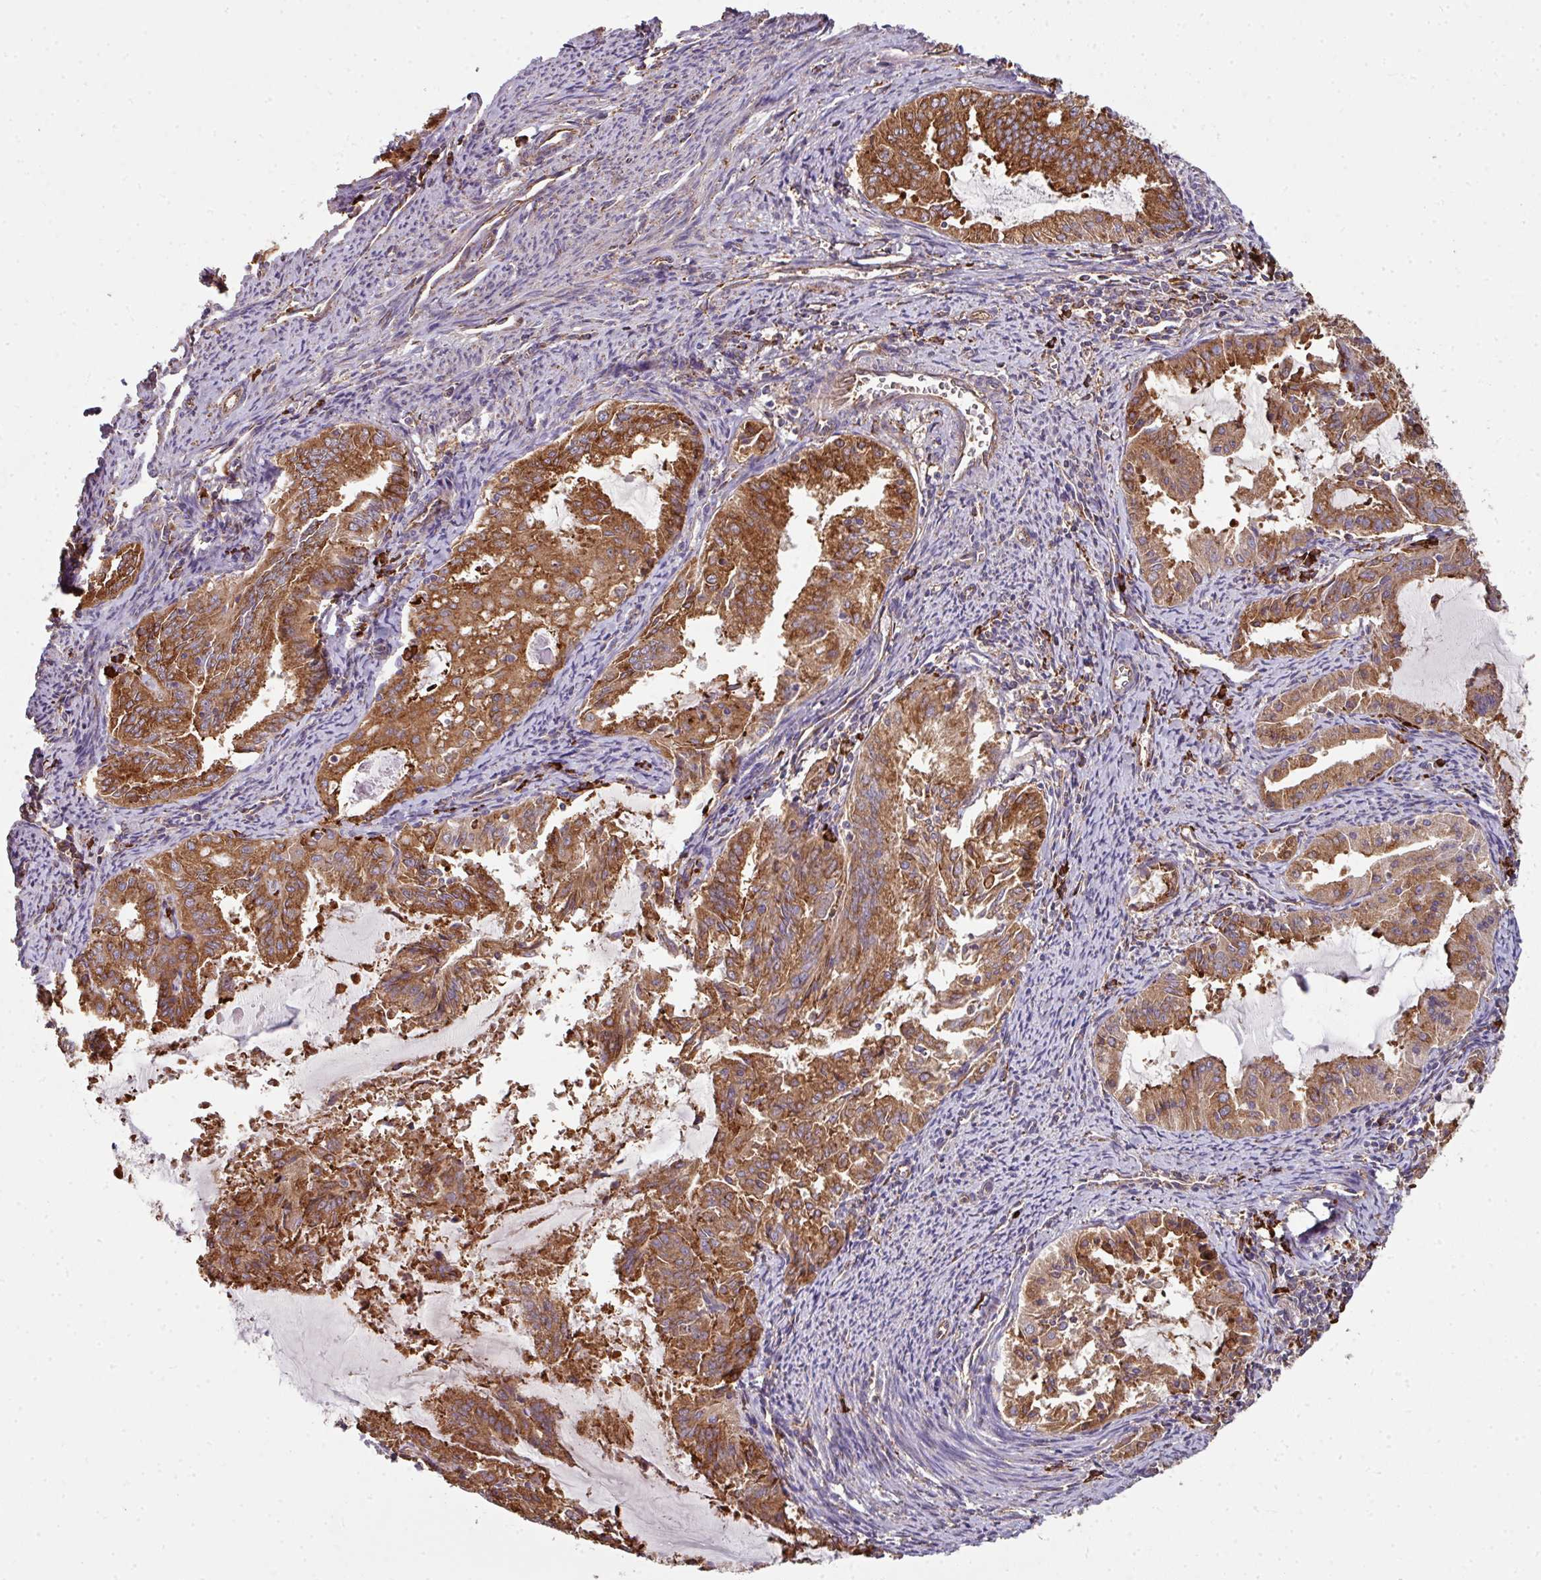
{"staining": {"intensity": "moderate", "quantity": ">75%", "location": "cytoplasmic/membranous"}, "tissue": "endometrial cancer", "cell_type": "Tumor cells", "image_type": "cancer", "snomed": [{"axis": "morphology", "description": "Adenocarcinoma, NOS"}, {"axis": "topography", "description": "Endometrium"}], "caption": "A high-resolution micrograph shows immunohistochemistry staining of endometrial adenocarcinoma, which displays moderate cytoplasmic/membranous expression in approximately >75% of tumor cells.", "gene": "FAT4", "patient": {"sex": "female", "age": 70}}